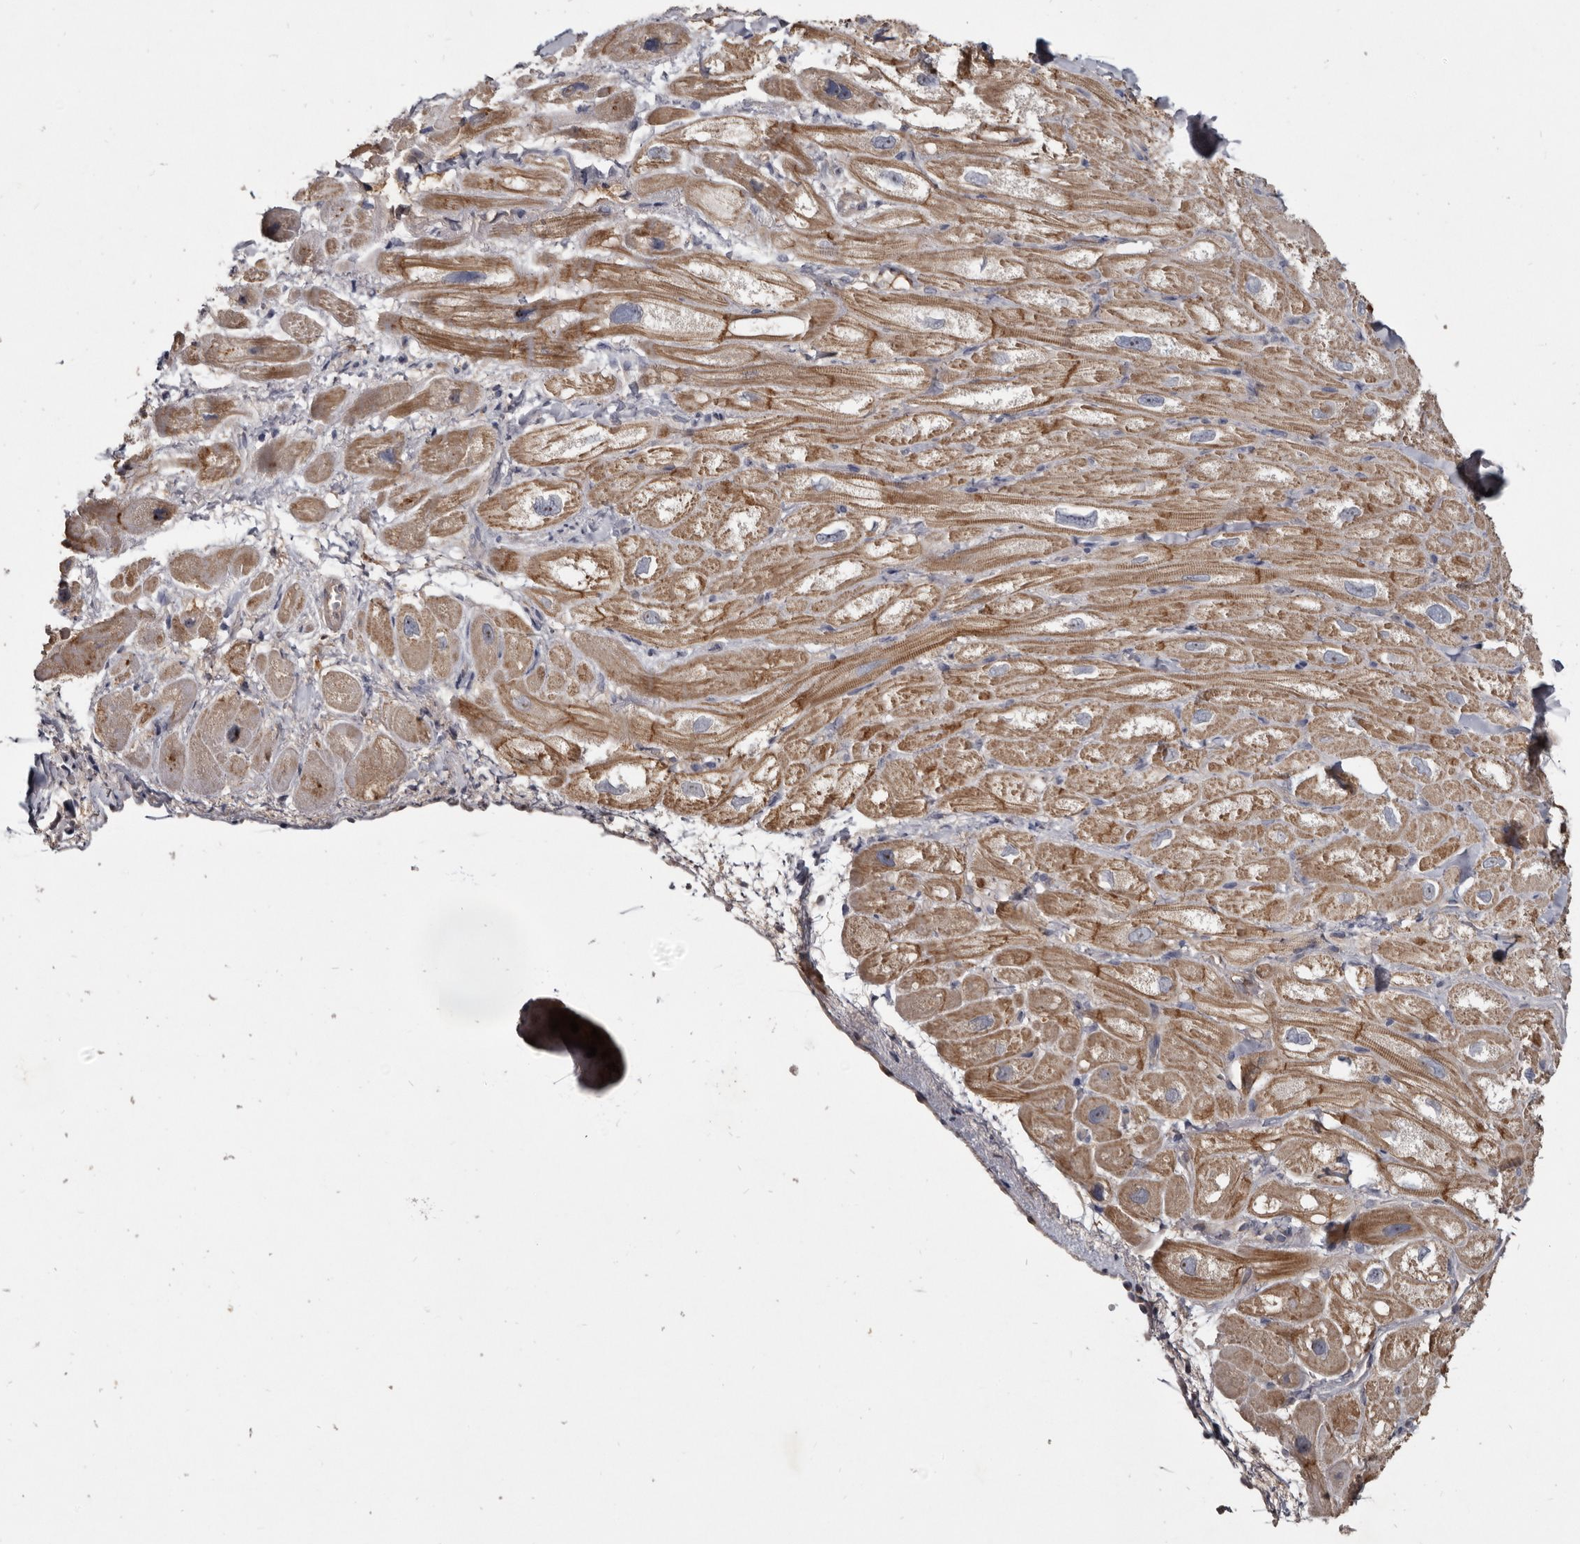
{"staining": {"intensity": "moderate", "quantity": ">75%", "location": "cytoplasmic/membranous"}, "tissue": "heart muscle", "cell_type": "Cardiomyocytes", "image_type": "normal", "snomed": [{"axis": "morphology", "description": "Normal tissue, NOS"}, {"axis": "topography", "description": "Heart"}], "caption": "The image demonstrates a brown stain indicating the presence of a protein in the cytoplasmic/membranous of cardiomyocytes in heart muscle. (DAB IHC with brightfield microscopy, high magnification).", "gene": "TTC39A", "patient": {"sex": "male", "age": 49}}